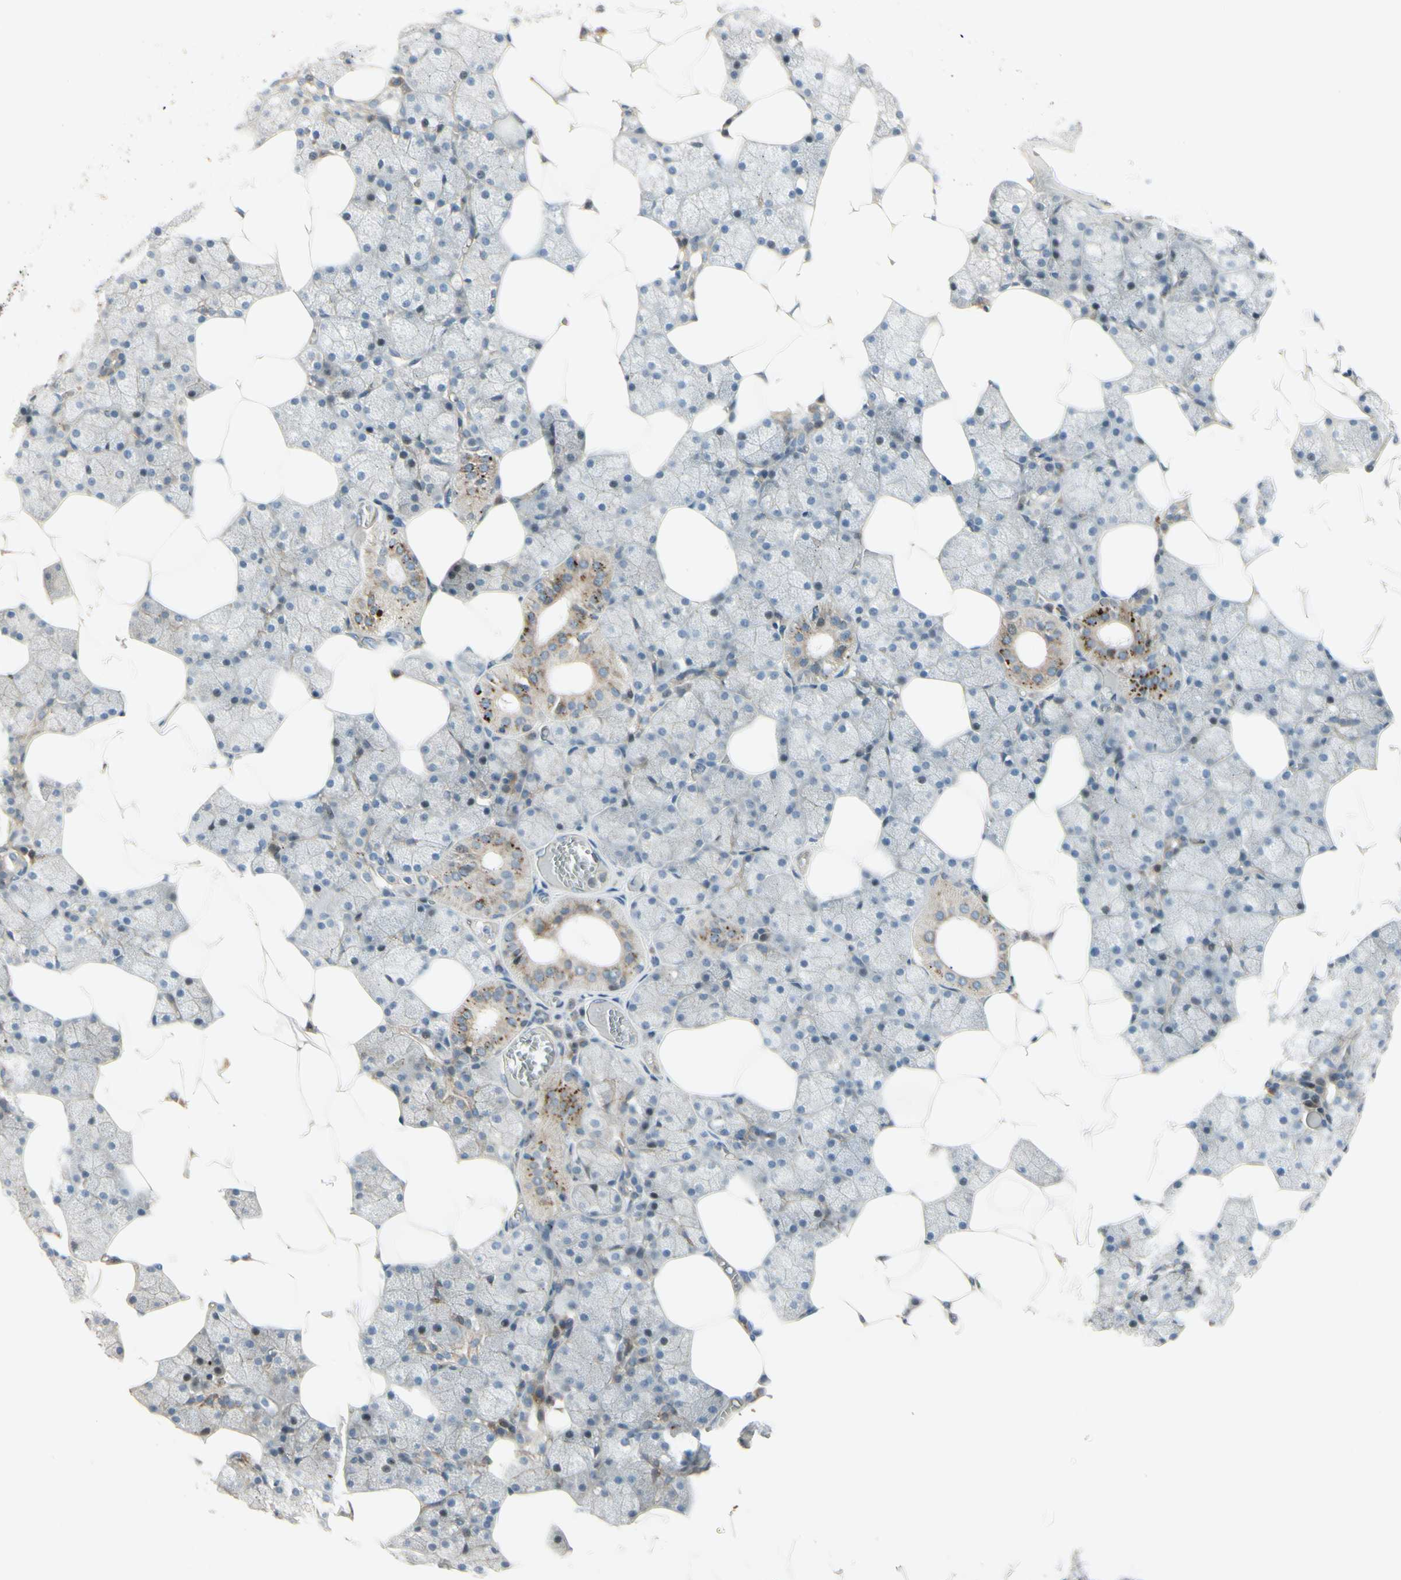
{"staining": {"intensity": "moderate", "quantity": "<25%", "location": "cytoplasmic/membranous"}, "tissue": "salivary gland", "cell_type": "Glandular cells", "image_type": "normal", "snomed": [{"axis": "morphology", "description": "Normal tissue, NOS"}, {"axis": "topography", "description": "Salivary gland"}], "caption": "Normal salivary gland shows moderate cytoplasmic/membranous staining in approximately <25% of glandular cells, visualized by immunohistochemistry.", "gene": "NDFIP1", "patient": {"sex": "male", "age": 62}}